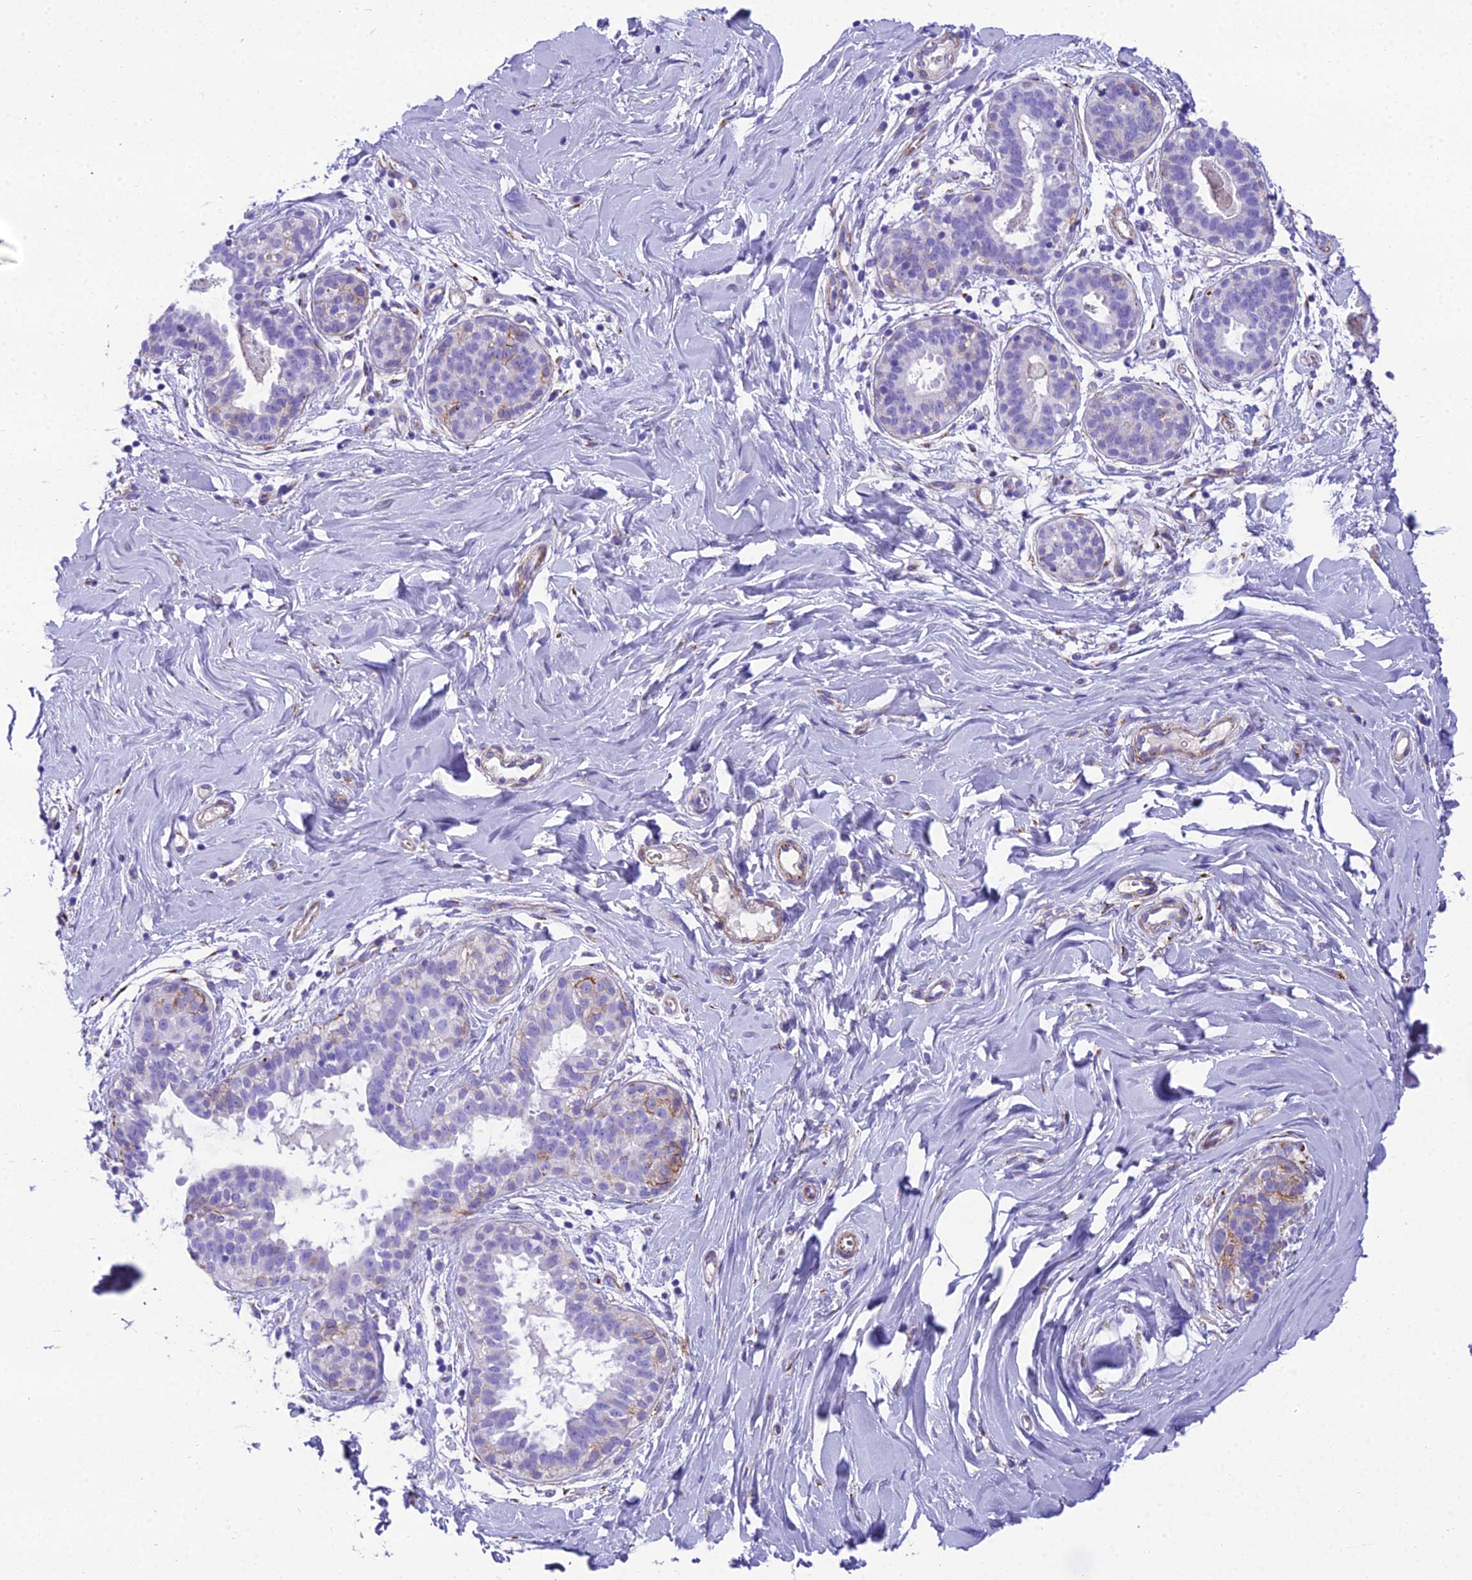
{"staining": {"intensity": "negative", "quantity": "none", "location": "none"}, "tissue": "adipose tissue", "cell_type": "Adipocytes", "image_type": "normal", "snomed": [{"axis": "morphology", "description": "Normal tissue, NOS"}, {"axis": "topography", "description": "Breast"}], "caption": "Immunohistochemistry (IHC) of unremarkable adipose tissue displays no positivity in adipocytes. Brightfield microscopy of IHC stained with DAB (brown) and hematoxylin (blue), captured at high magnification.", "gene": "GFRA1", "patient": {"sex": "female", "age": 26}}